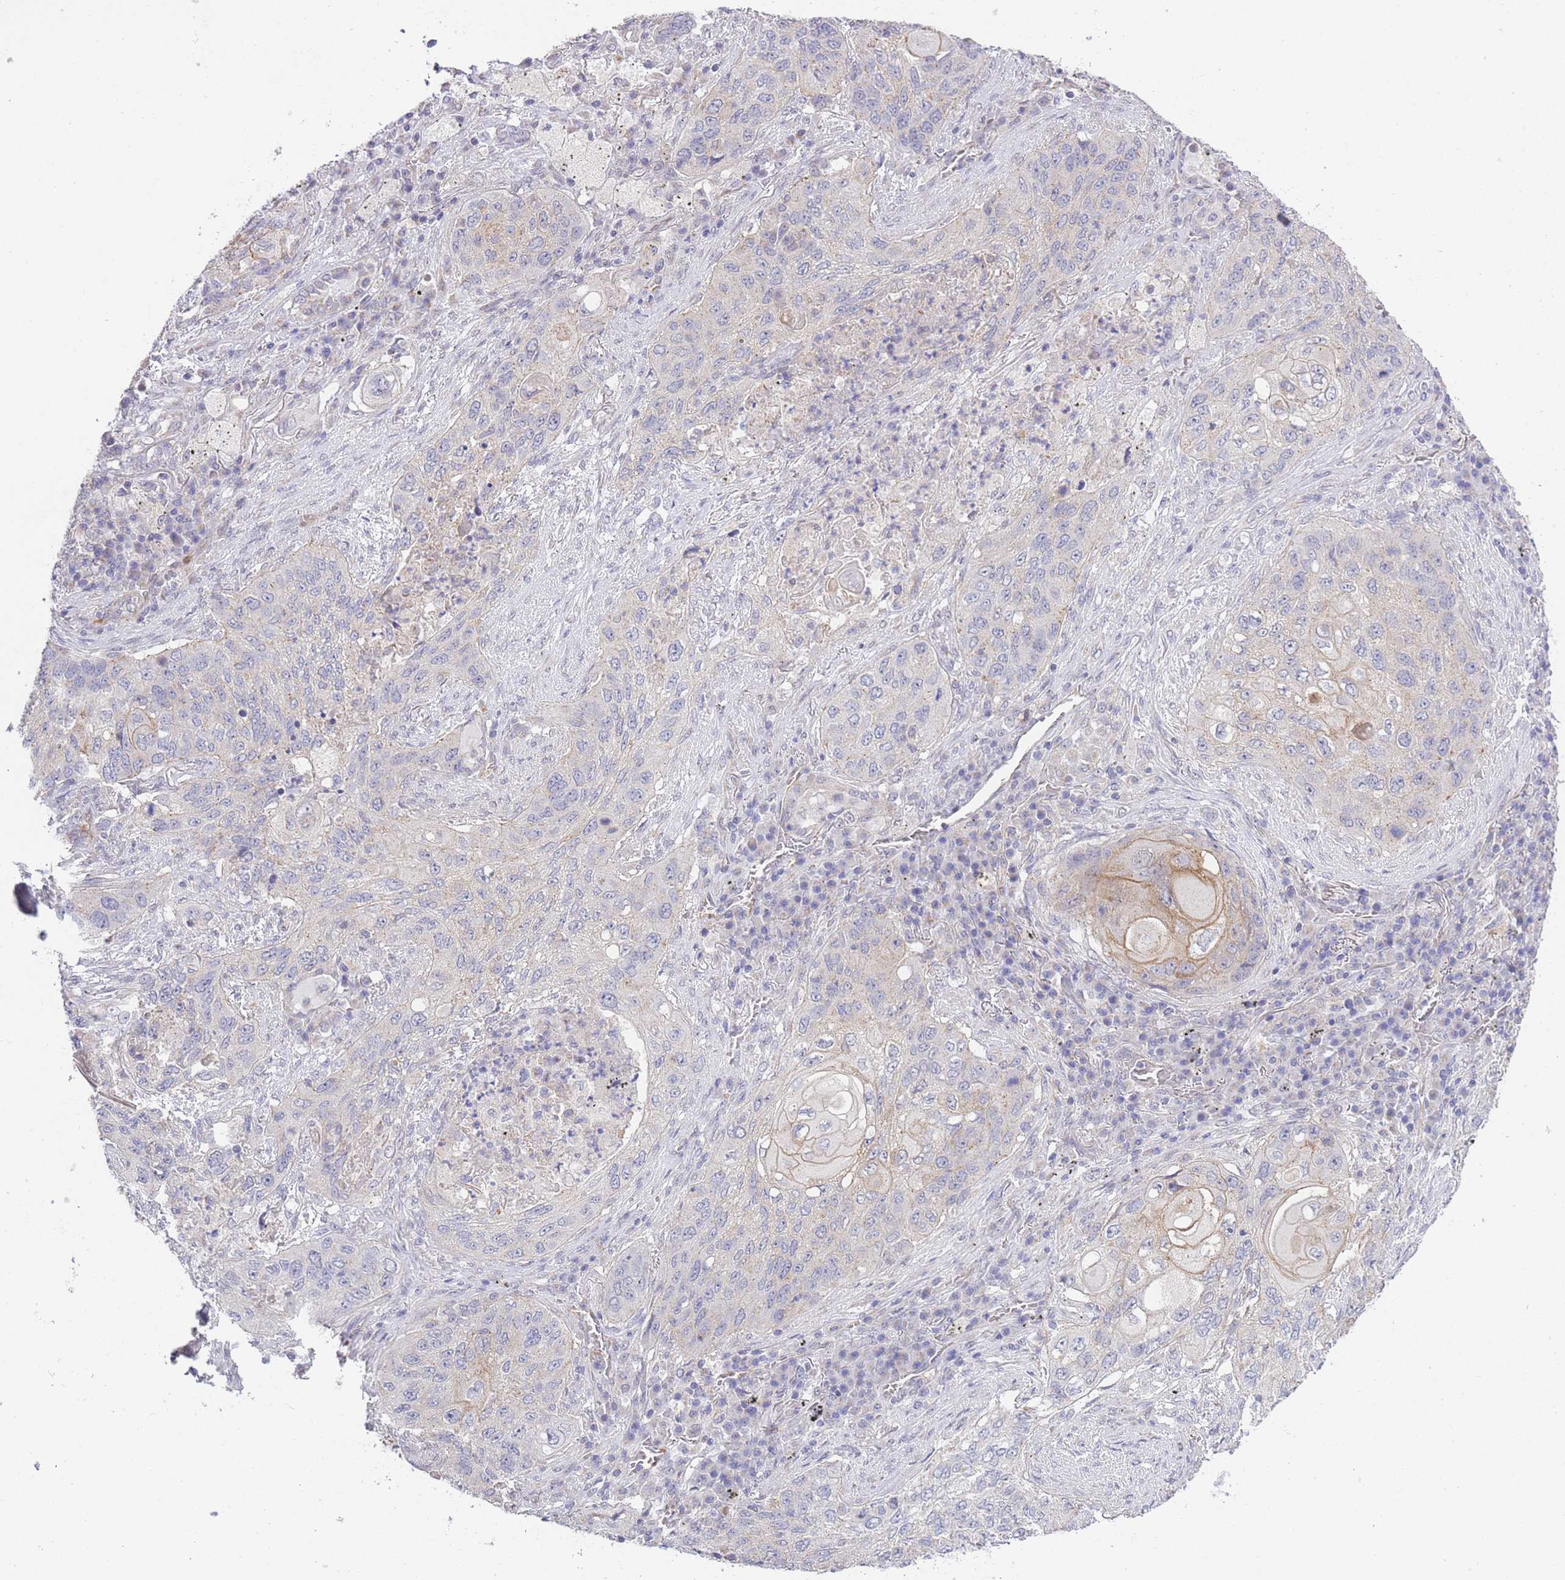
{"staining": {"intensity": "moderate", "quantity": "<25%", "location": "cytoplasmic/membranous"}, "tissue": "lung cancer", "cell_type": "Tumor cells", "image_type": "cancer", "snomed": [{"axis": "morphology", "description": "Squamous cell carcinoma, NOS"}, {"axis": "topography", "description": "Lung"}], "caption": "Tumor cells reveal moderate cytoplasmic/membranous staining in approximately <25% of cells in squamous cell carcinoma (lung).", "gene": "CTBP1", "patient": {"sex": "female", "age": 63}}